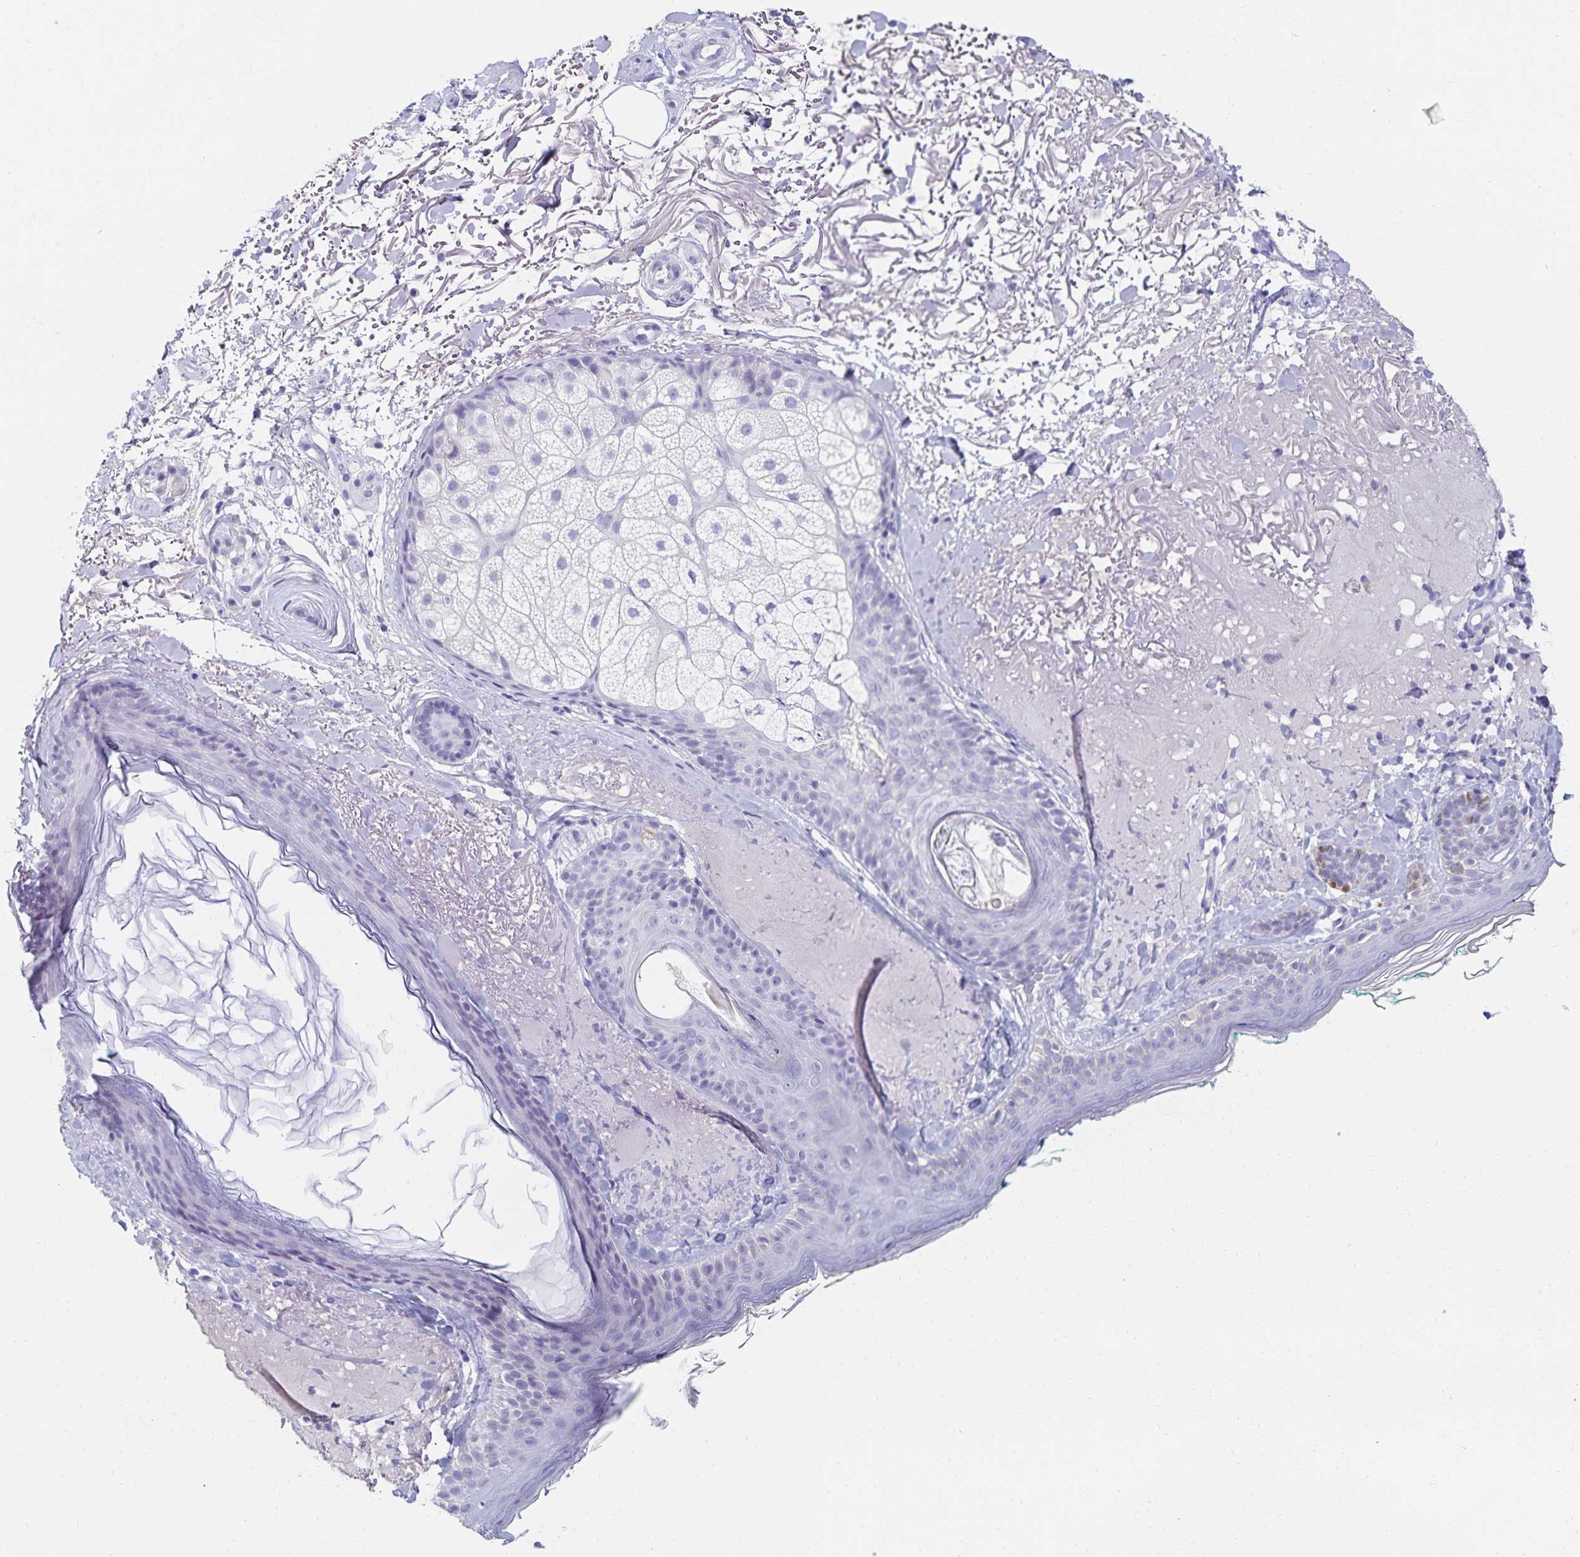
{"staining": {"intensity": "negative", "quantity": "none", "location": "none"}, "tissue": "skin", "cell_type": "Fibroblasts", "image_type": "normal", "snomed": [{"axis": "morphology", "description": "Normal tissue, NOS"}, {"axis": "topography", "description": "Skin"}], "caption": "IHC of normal skin displays no staining in fibroblasts.", "gene": "C2orf50", "patient": {"sex": "male", "age": 73}}